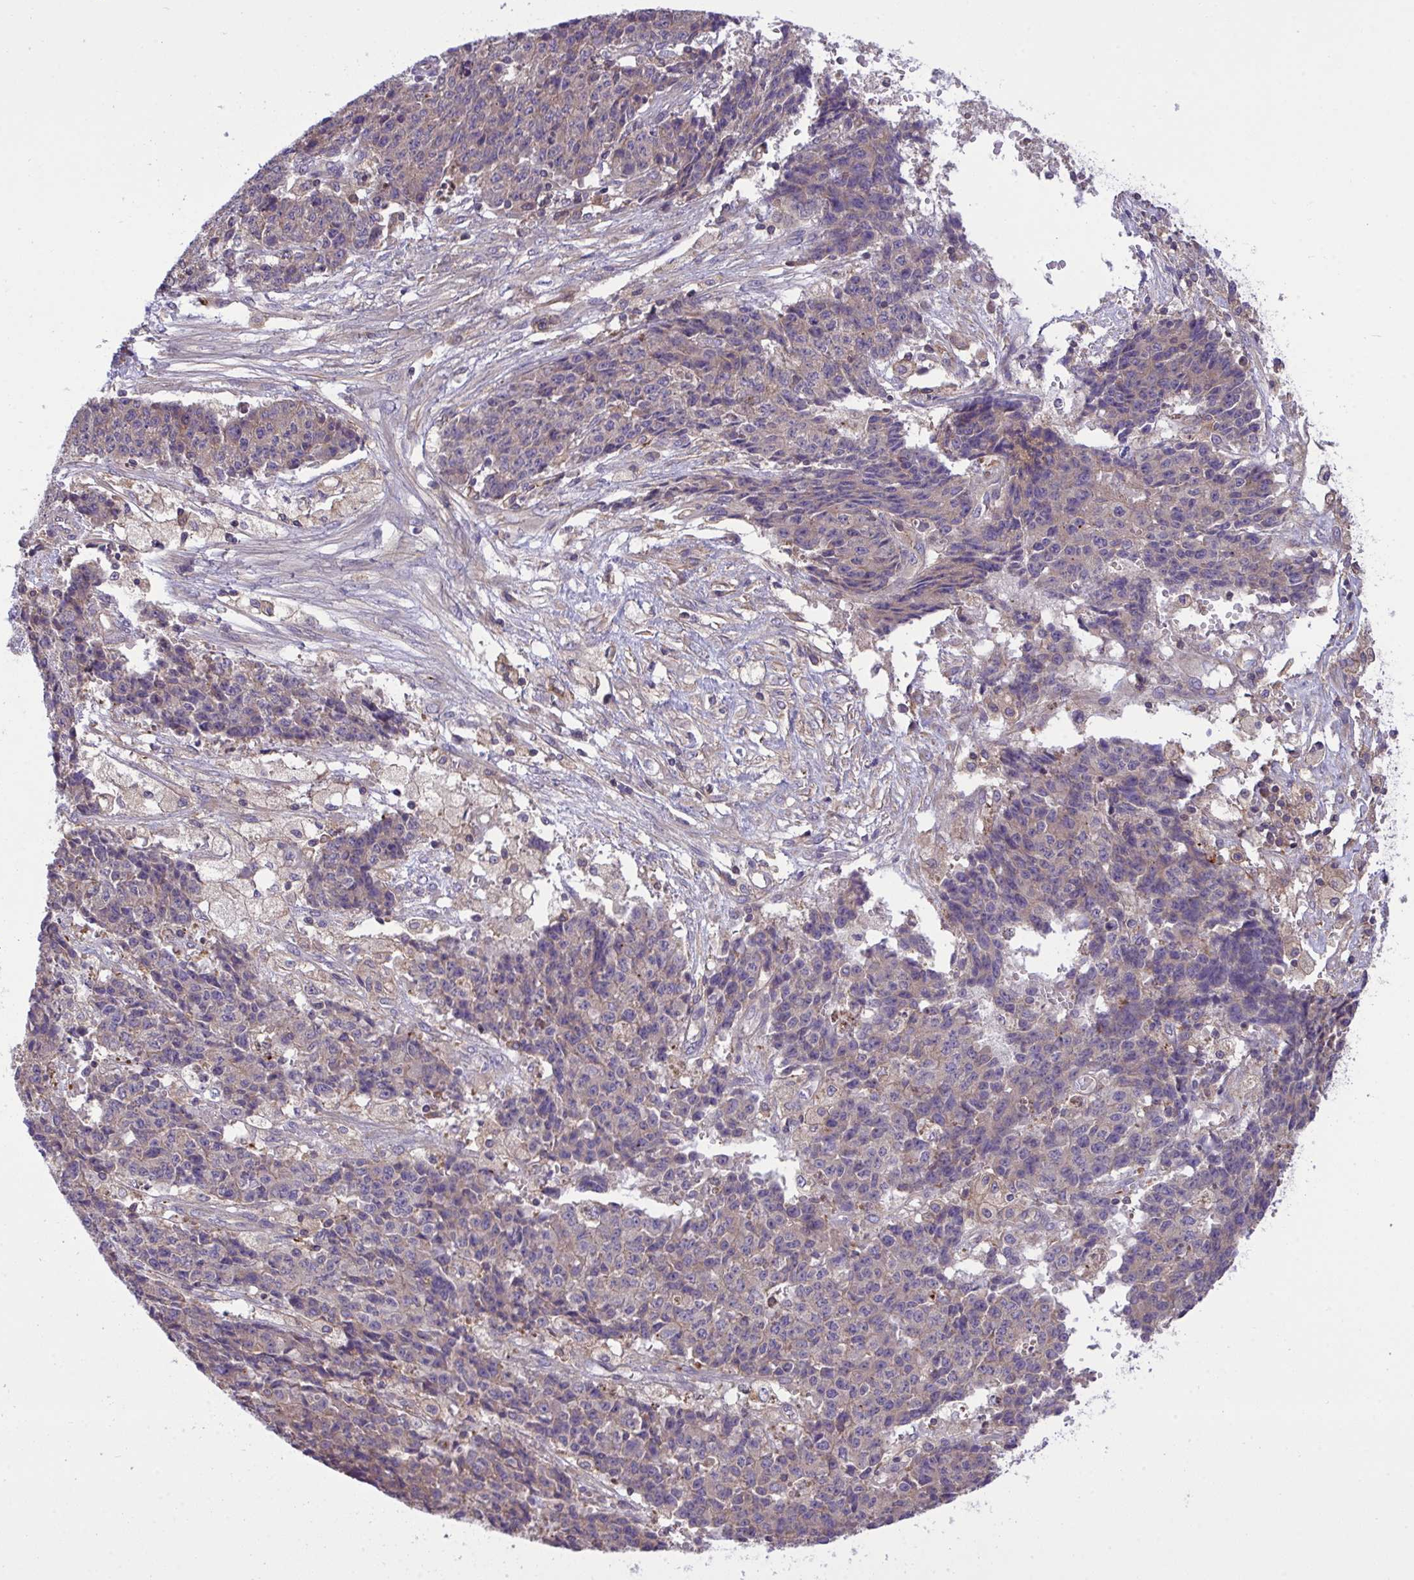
{"staining": {"intensity": "negative", "quantity": "none", "location": "none"}, "tissue": "ovarian cancer", "cell_type": "Tumor cells", "image_type": "cancer", "snomed": [{"axis": "morphology", "description": "Carcinoma, endometroid"}, {"axis": "topography", "description": "Ovary"}], "caption": "This is an immunohistochemistry (IHC) histopathology image of ovarian cancer. There is no staining in tumor cells.", "gene": "GRB14", "patient": {"sex": "female", "age": 42}}